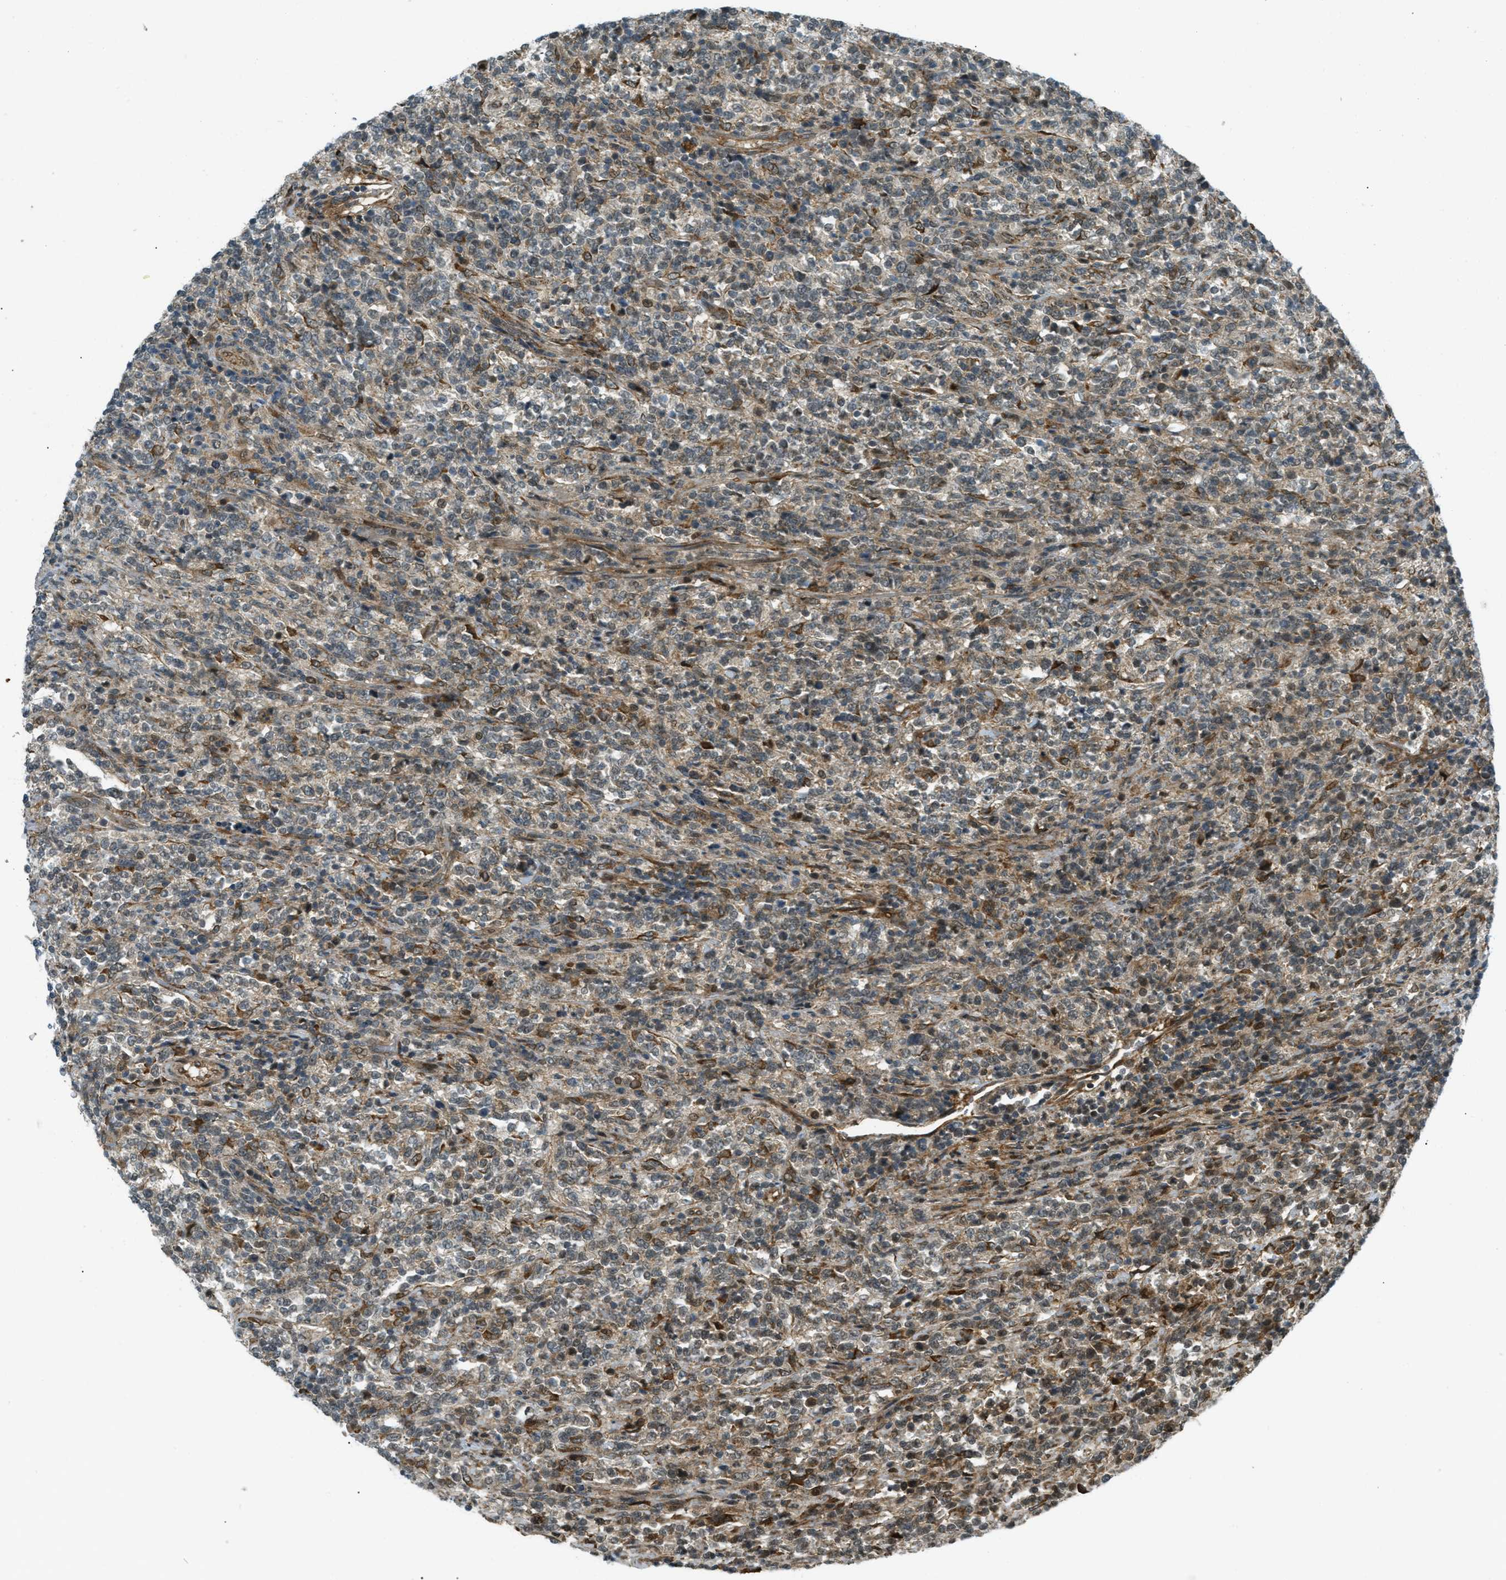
{"staining": {"intensity": "weak", "quantity": "<25%", "location": "cytoplasmic/membranous"}, "tissue": "lymphoma", "cell_type": "Tumor cells", "image_type": "cancer", "snomed": [{"axis": "morphology", "description": "Malignant lymphoma, non-Hodgkin's type, High grade"}, {"axis": "topography", "description": "Soft tissue"}], "caption": "Tumor cells are negative for protein expression in human high-grade malignant lymphoma, non-Hodgkin's type.", "gene": "EIF2AK3", "patient": {"sex": "male", "age": 18}}